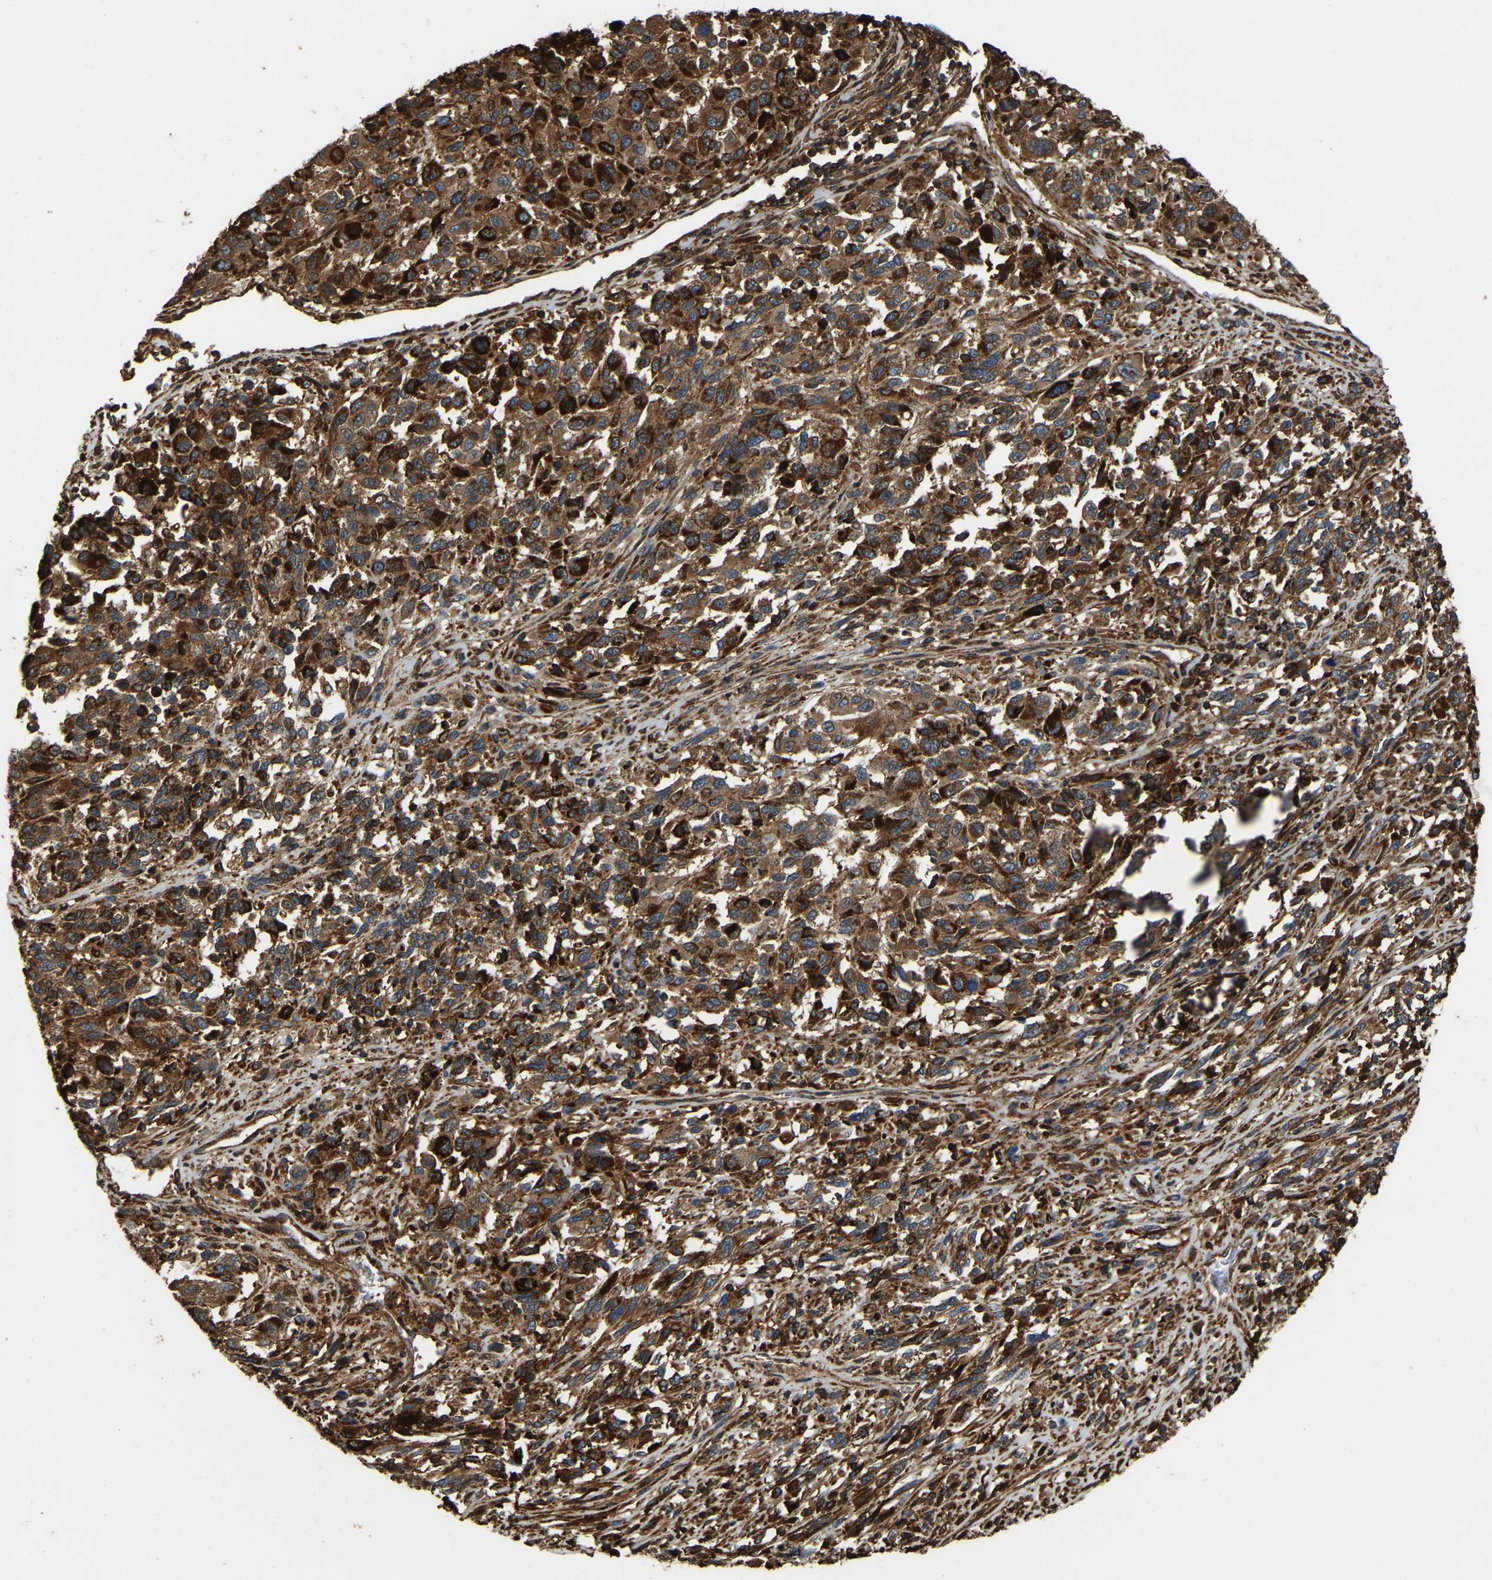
{"staining": {"intensity": "moderate", "quantity": ">75%", "location": "cytoplasmic/membranous"}, "tissue": "melanoma", "cell_type": "Tumor cells", "image_type": "cancer", "snomed": [{"axis": "morphology", "description": "Malignant melanoma, Metastatic site"}, {"axis": "topography", "description": "Lymph node"}], "caption": "An immunohistochemistry photomicrograph of neoplastic tissue is shown. Protein staining in brown labels moderate cytoplasmic/membranous positivity in melanoma within tumor cells. (Stains: DAB (3,3'-diaminobenzidine) in brown, nuclei in blue, Microscopy: brightfield microscopy at high magnification).", "gene": "SAMD9L", "patient": {"sex": "male", "age": 61}}